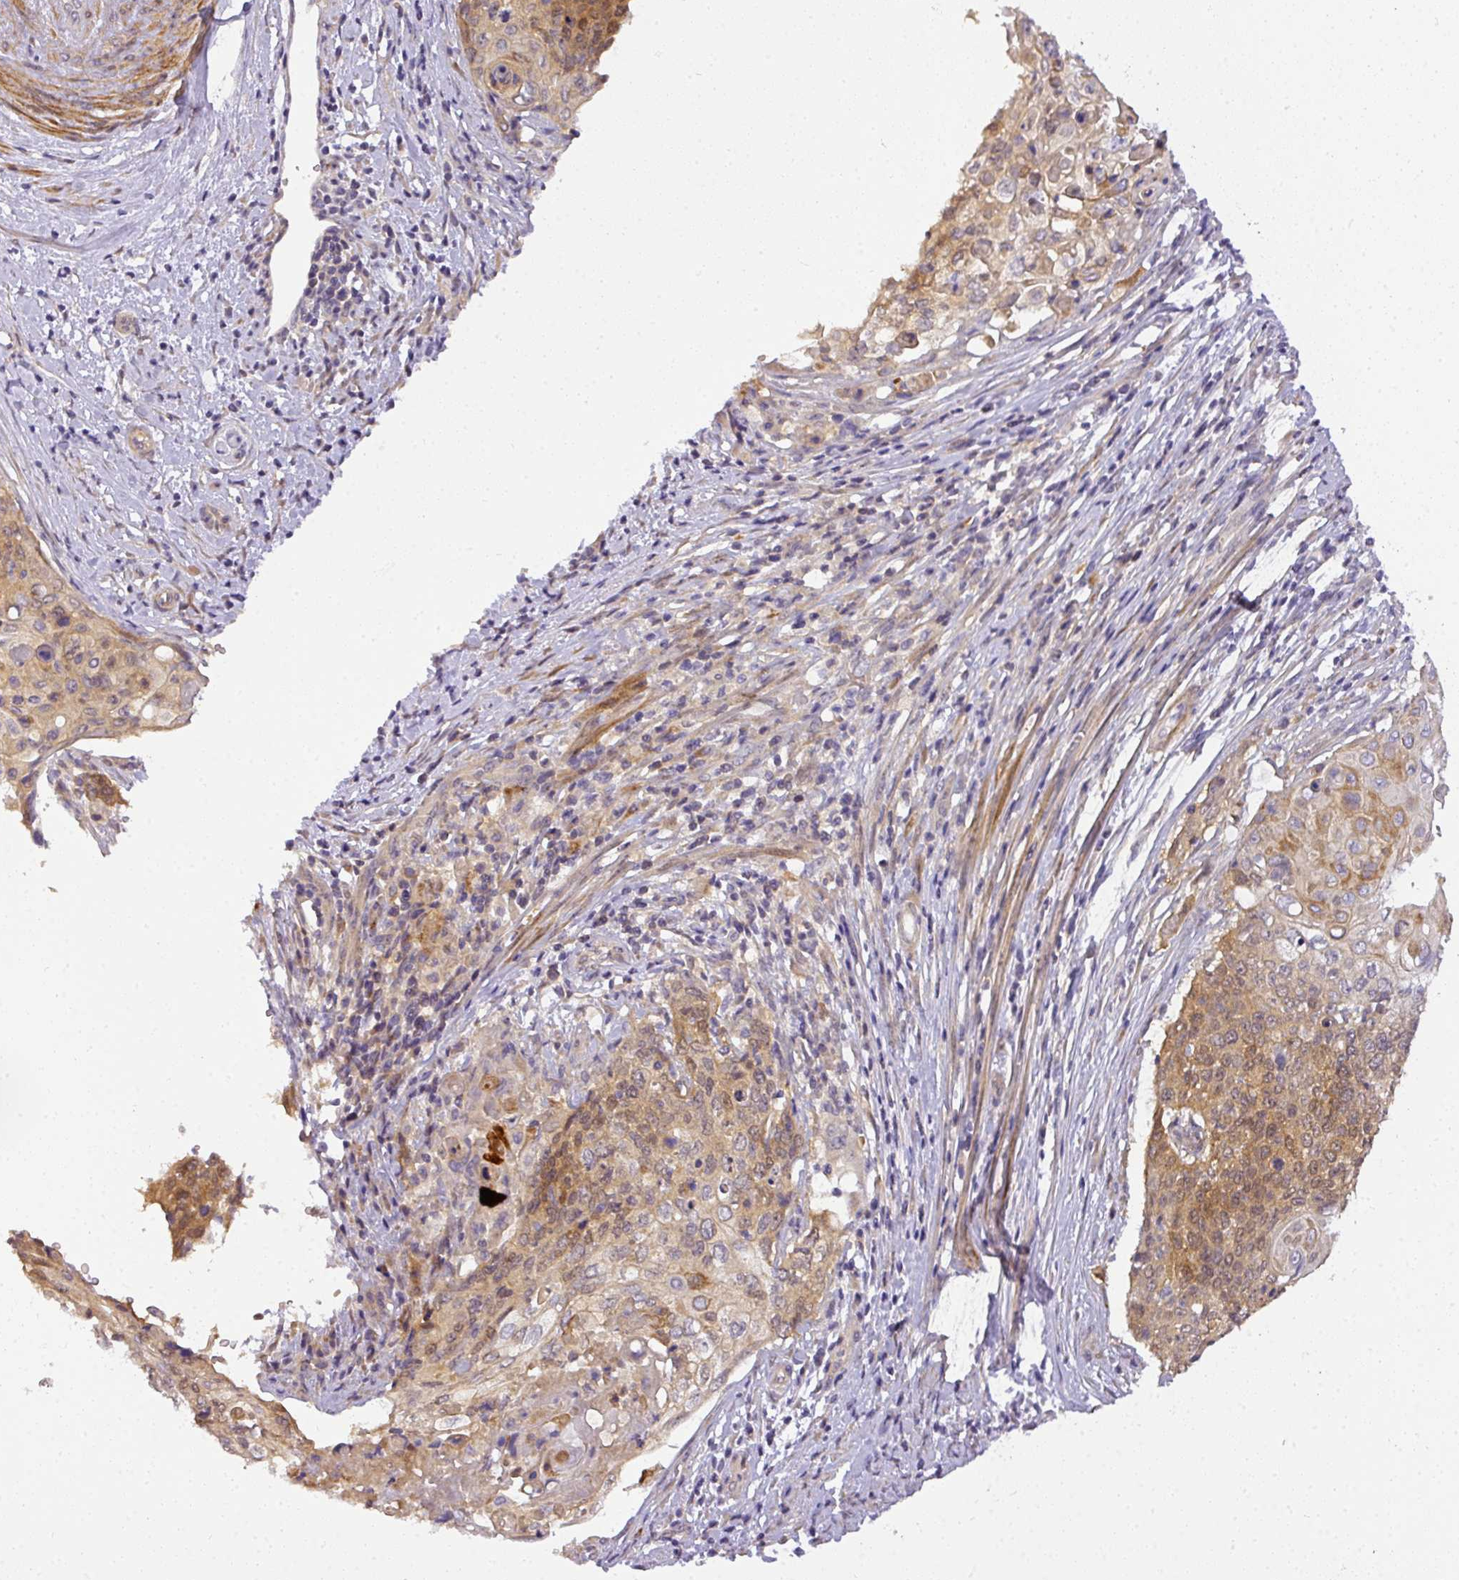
{"staining": {"intensity": "moderate", "quantity": "25%-75%", "location": "cytoplasmic/membranous,nuclear"}, "tissue": "cervical cancer", "cell_type": "Tumor cells", "image_type": "cancer", "snomed": [{"axis": "morphology", "description": "Squamous cell carcinoma, NOS"}, {"axis": "topography", "description": "Cervix"}], "caption": "The histopathology image displays immunohistochemical staining of cervical cancer. There is moderate cytoplasmic/membranous and nuclear positivity is identified in about 25%-75% of tumor cells. (IHC, brightfield microscopy, high magnification).", "gene": "ADH5", "patient": {"sex": "female", "age": 39}}